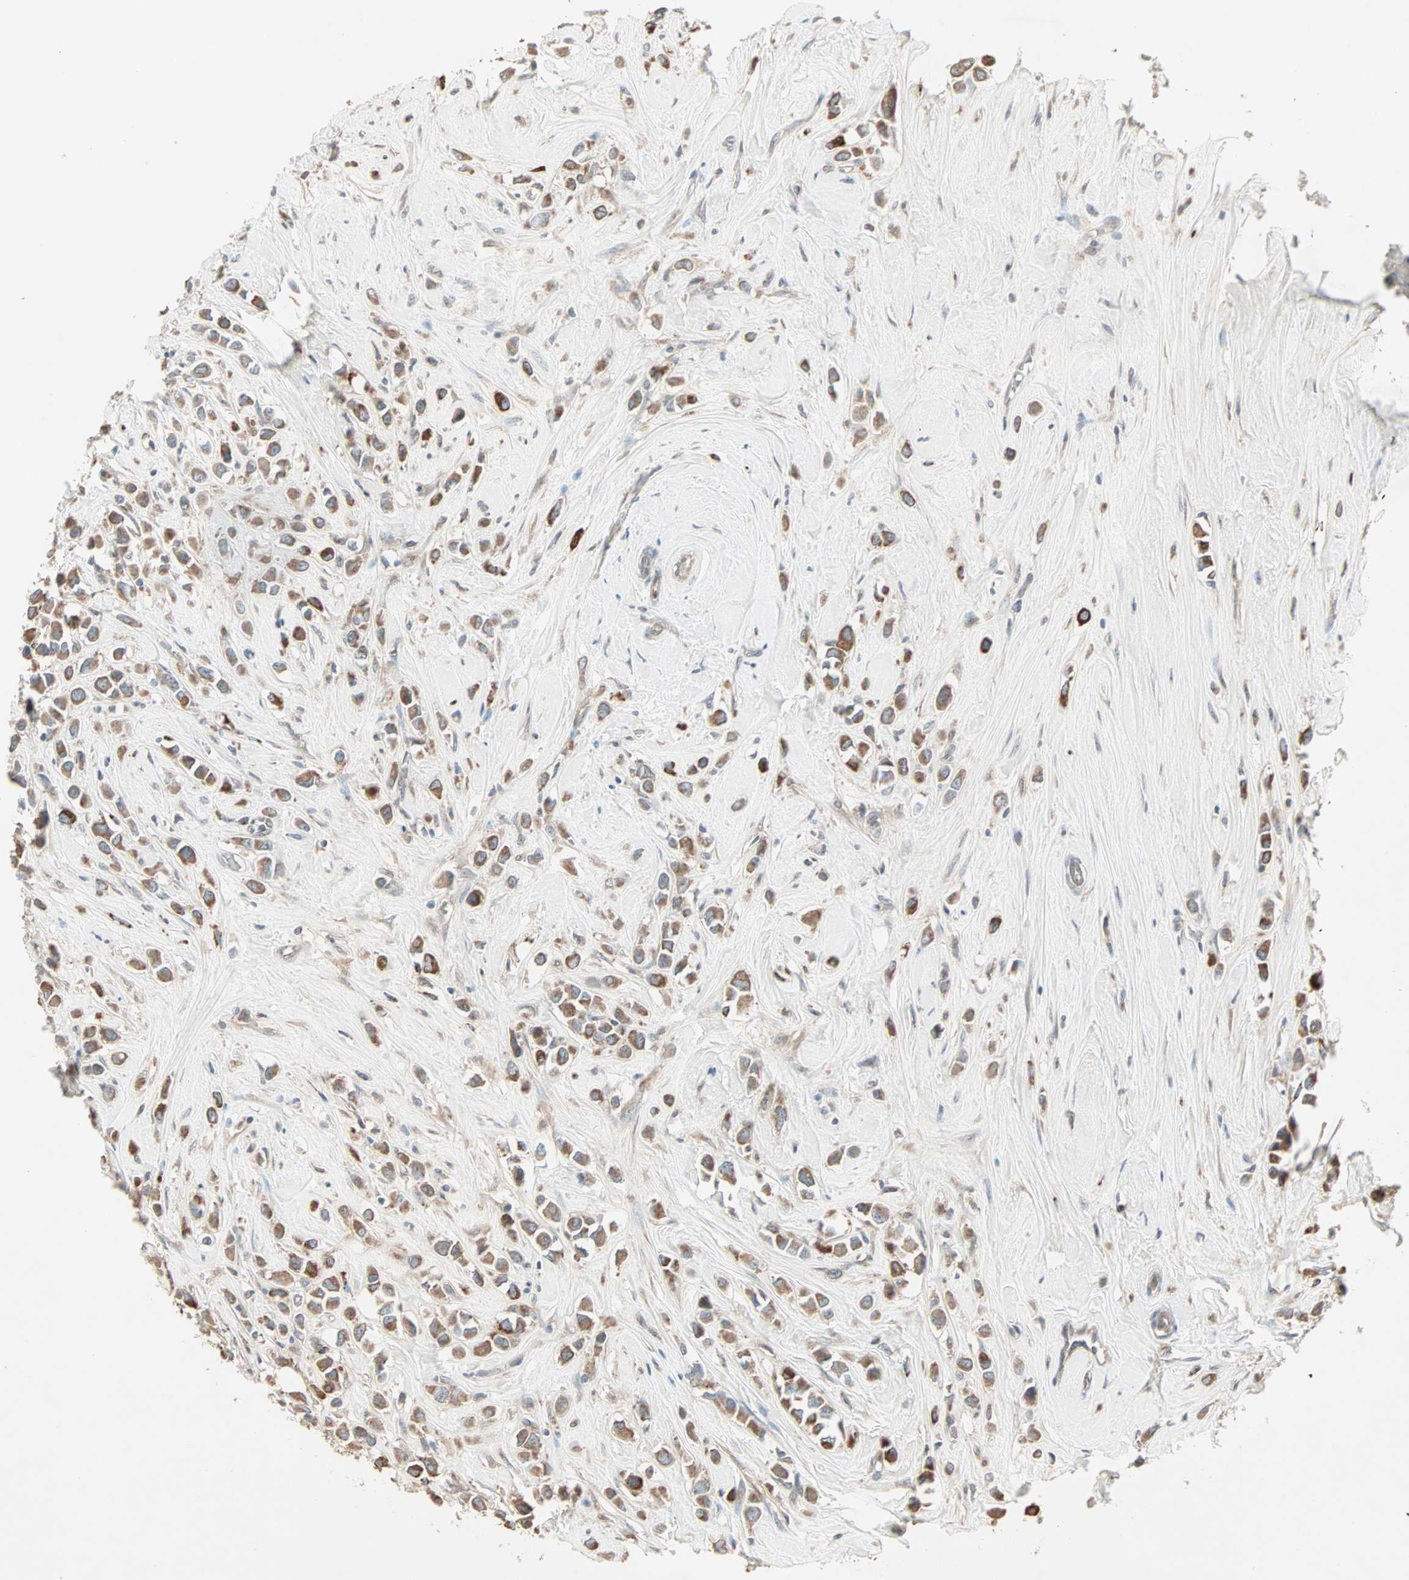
{"staining": {"intensity": "strong", "quantity": ">75%", "location": "cytoplasmic/membranous"}, "tissue": "breast cancer", "cell_type": "Tumor cells", "image_type": "cancer", "snomed": [{"axis": "morphology", "description": "Duct carcinoma"}, {"axis": "topography", "description": "Breast"}], "caption": "Immunohistochemical staining of intraductal carcinoma (breast) shows high levels of strong cytoplasmic/membranous staining in about >75% of tumor cells.", "gene": "JMJD7-PLA2G4B", "patient": {"sex": "female", "age": 61}}